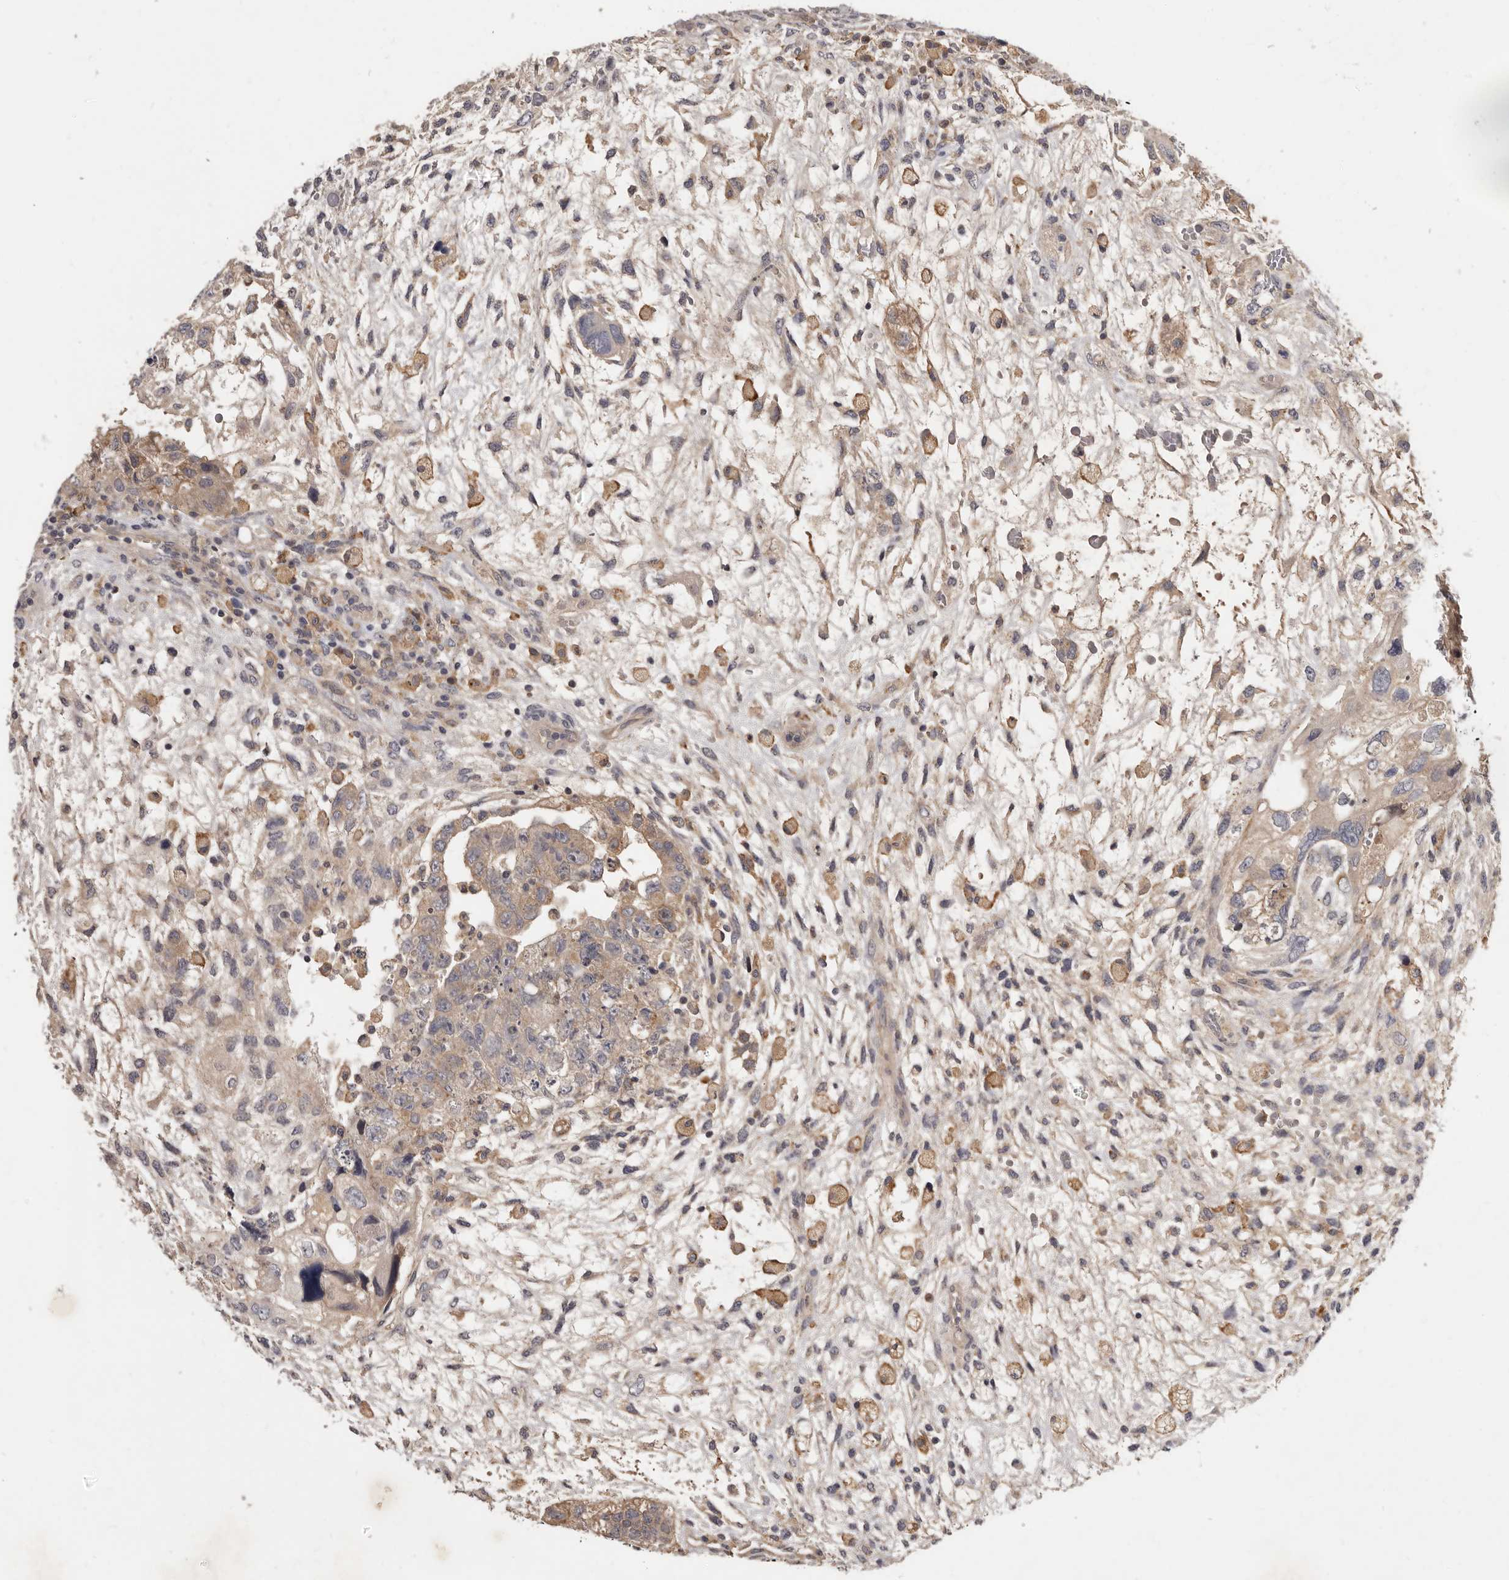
{"staining": {"intensity": "weak", "quantity": ">75%", "location": "cytoplasmic/membranous"}, "tissue": "testis cancer", "cell_type": "Tumor cells", "image_type": "cancer", "snomed": [{"axis": "morphology", "description": "Carcinoma, Embryonal, NOS"}, {"axis": "topography", "description": "Testis"}], "caption": "Human testis cancer stained with a brown dye reveals weak cytoplasmic/membranous positive positivity in about >75% of tumor cells.", "gene": "INAVA", "patient": {"sex": "male", "age": 36}}